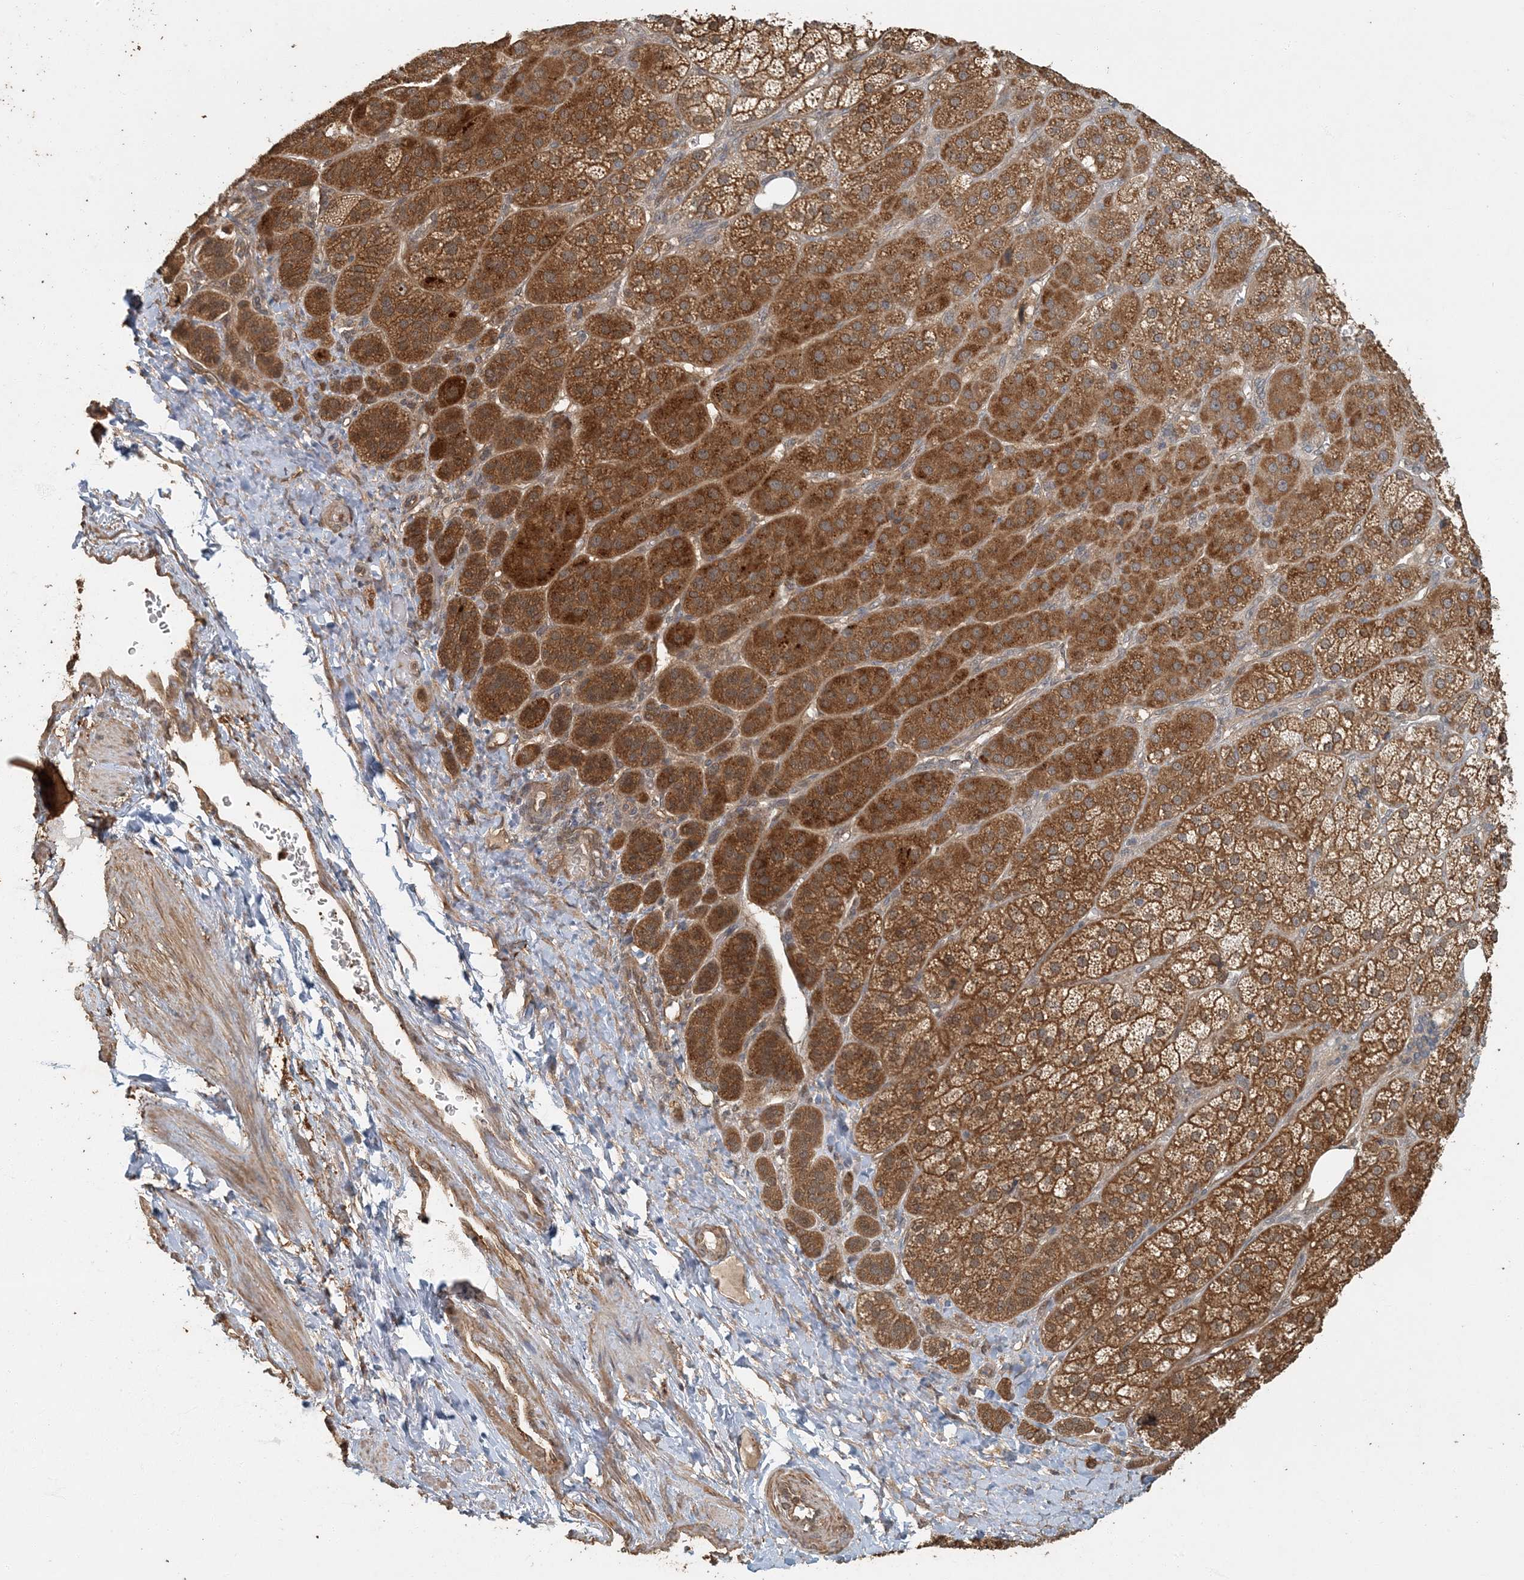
{"staining": {"intensity": "strong", "quantity": "25%-75%", "location": "cytoplasmic/membranous,nuclear"}, "tissue": "adrenal gland", "cell_type": "Glandular cells", "image_type": "normal", "snomed": [{"axis": "morphology", "description": "Normal tissue, NOS"}, {"axis": "topography", "description": "Adrenal gland"}], "caption": "This micrograph reveals normal adrenal gland stained with immunohistochemistry to label a protein in brown. The cytoplasmic/membranous,nuclear of glandular cells show strong positivity for the protein. Nuclei are counter-stained blue.", "gene": "AK9", "patient": {"sex": "female", "age": 57}}